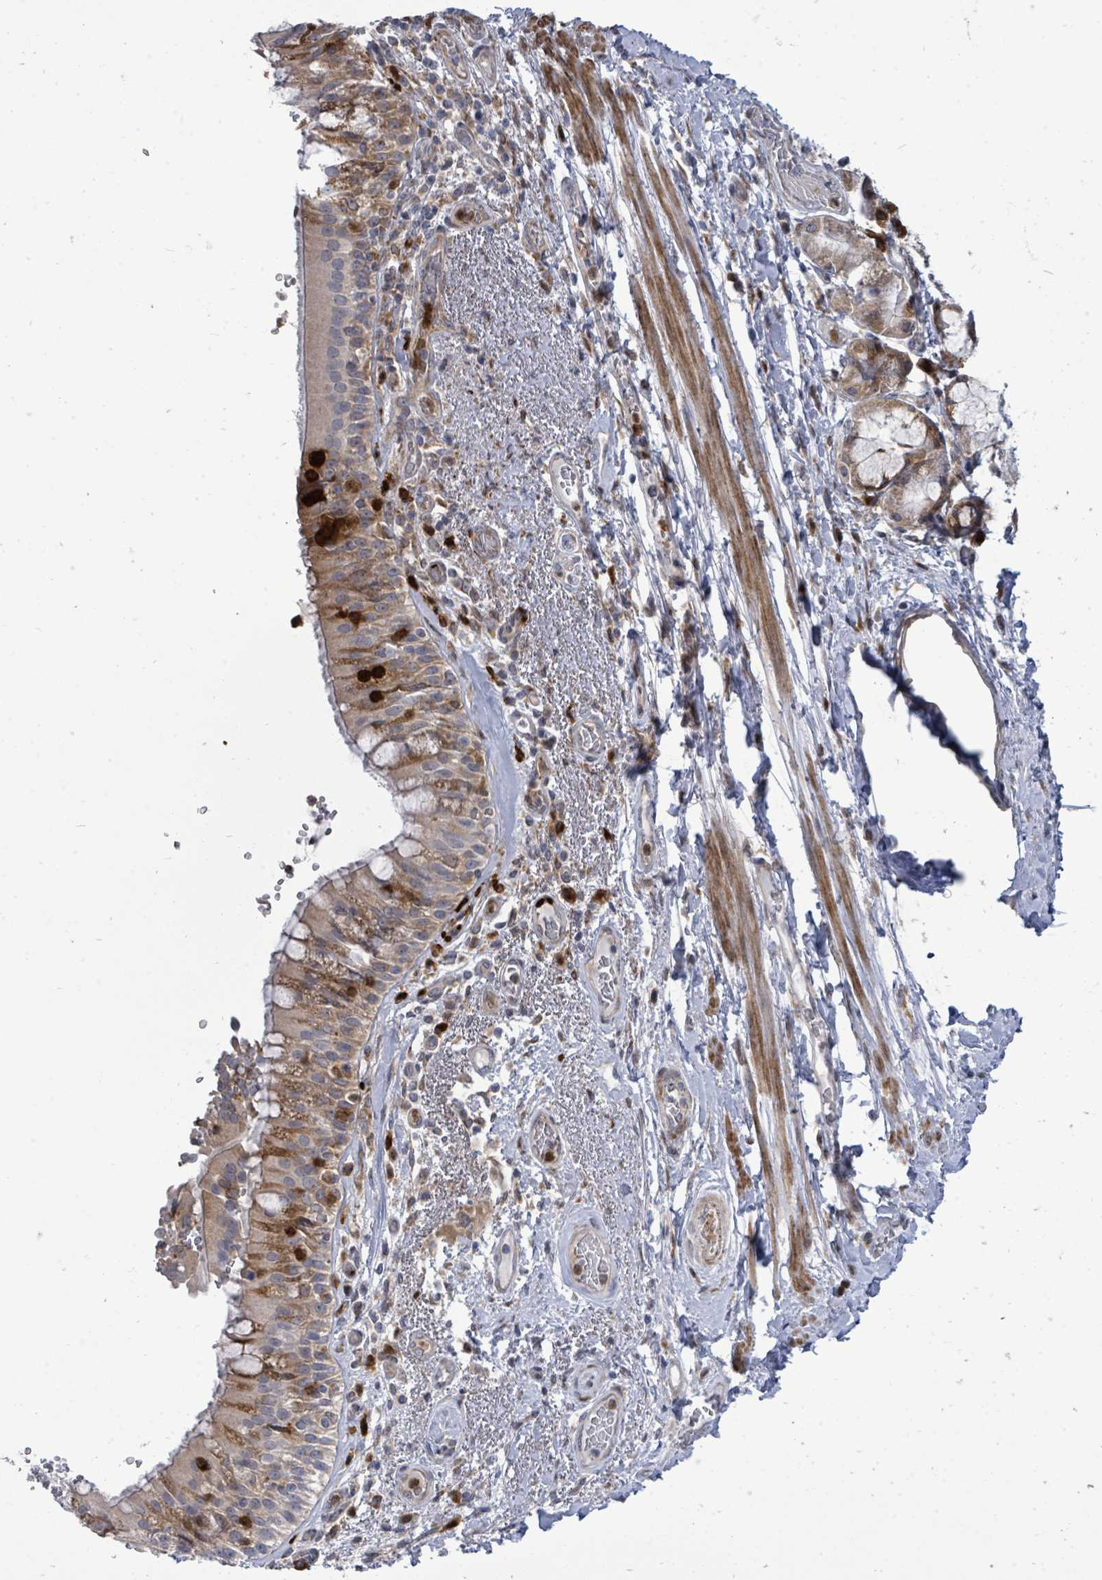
{"staining": {"intensity": "moderate", "quantity": "25%-75%", "location": "cytoplasmic/membranous"}, "tissue": "bronchus", "cell_type": "Respiratory epithelial cells", "image_type": "normal", "snomed": [{"axis": "morphology", "description": "Normal tissue, NOS"}, {"axis": "topography", "description": "Cartilage tissue"}, {"axis": "topography", "description": "Bronchus"}], "caption": "This histopathology image demonstrates normal bronchus stained with IHC to label a protein in brown. The cytoplasmic/membranous of respiratory epithelial cells show moderate positivity for the protein. Nuclei are counter-stained blue.", "gene": "SAR1A", "patient": {"sex": "male", "age": 63}}